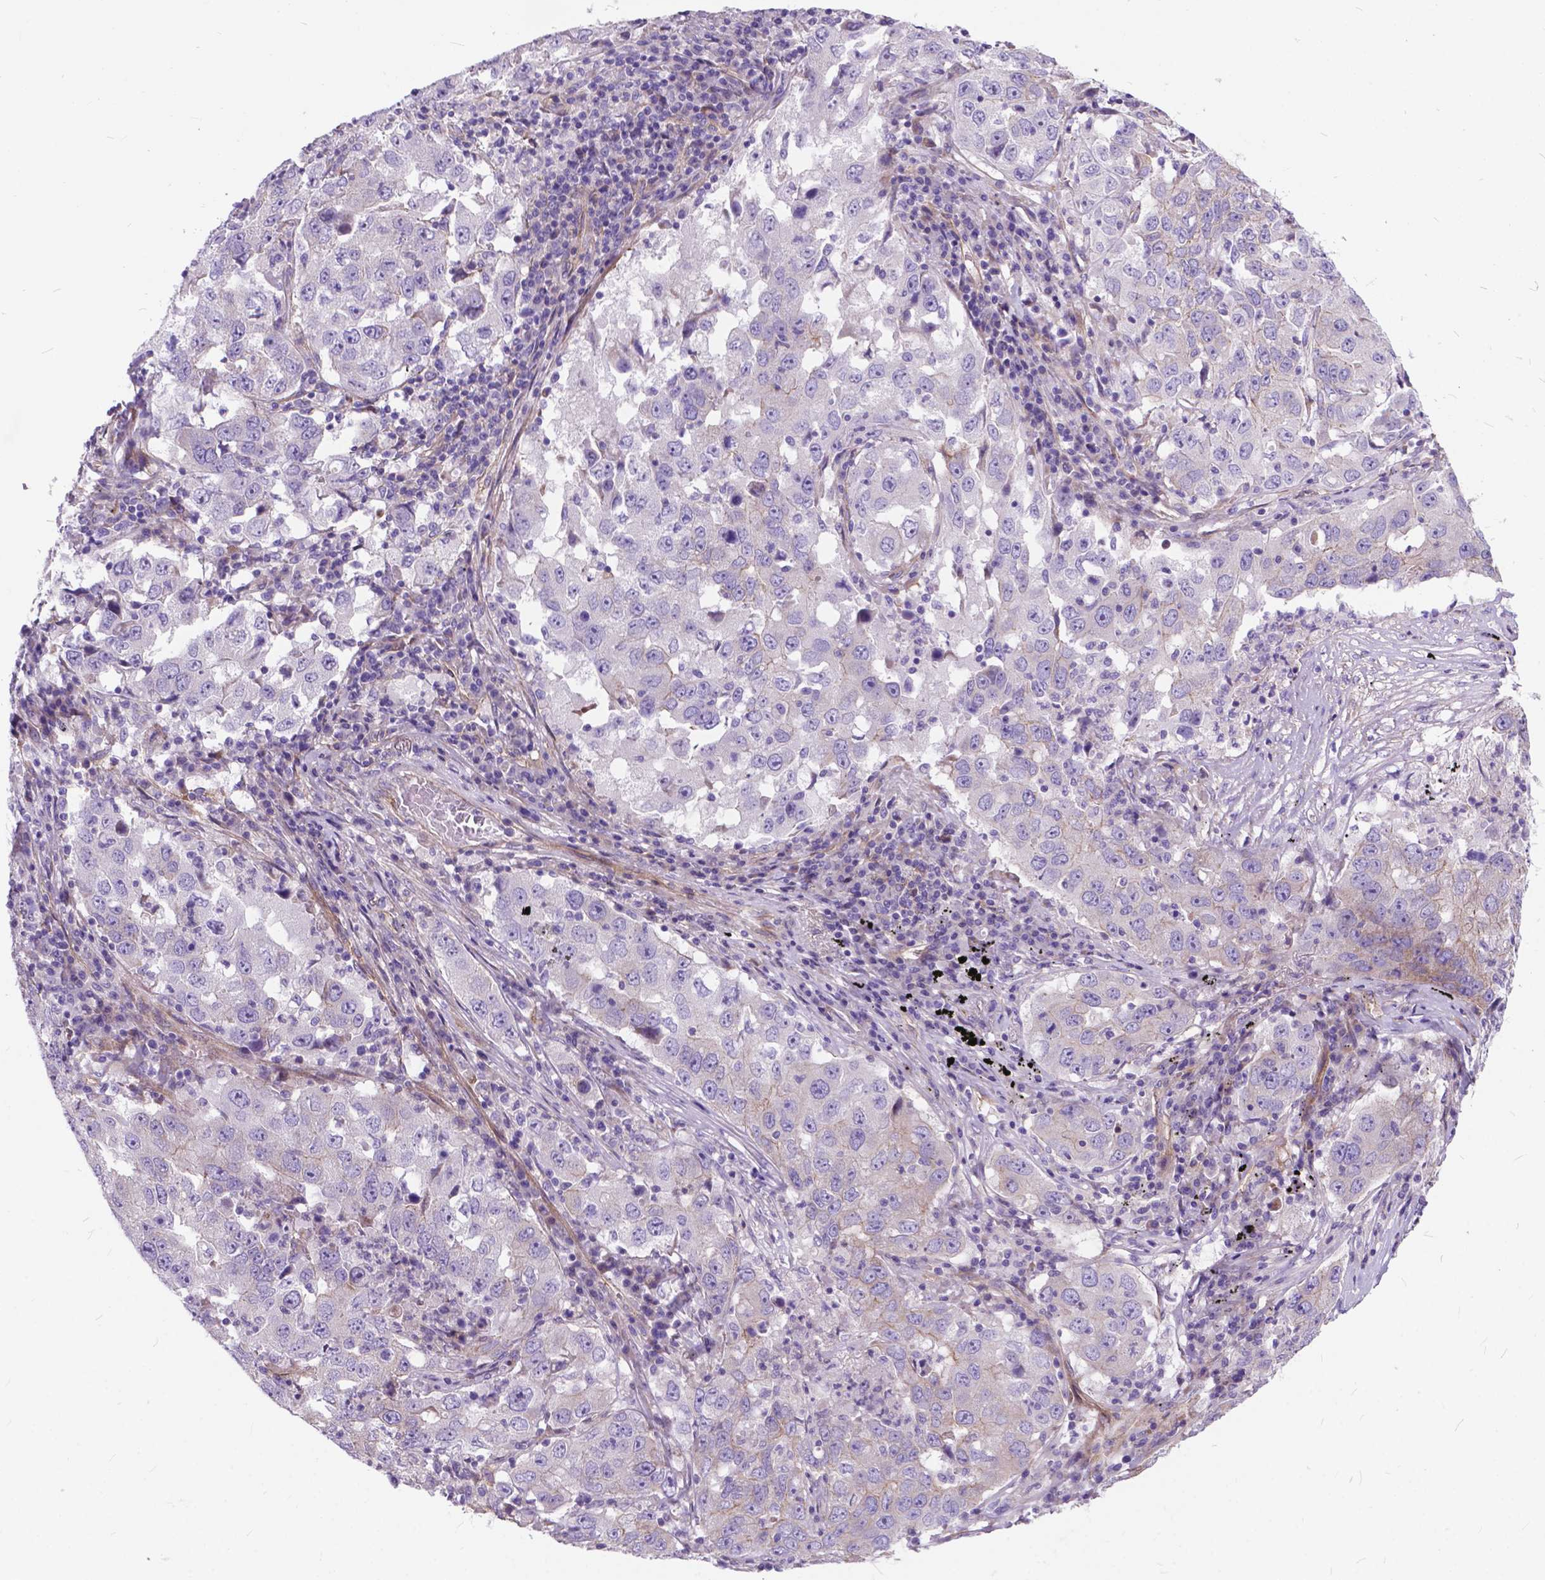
{"staining": {"intensity": "negative", "quantity": "none", "location": "none"}, "tissue": "lung cancer", "cell_type": "Tumor cells", "image_type": "cancer", "snomed": [{"axis": "morphology", "description": "Adenocarcinoma, NOS"}, {"axis": "topography", "description": "Lung"}], "caption": "The immunohistochemistry photomicrograph has no significant positivity in tumor cells of lung cancer (adenocarcinoma) tissue.", "gene": "FLT4", "patient": {"sex": "male", "age": 73}}